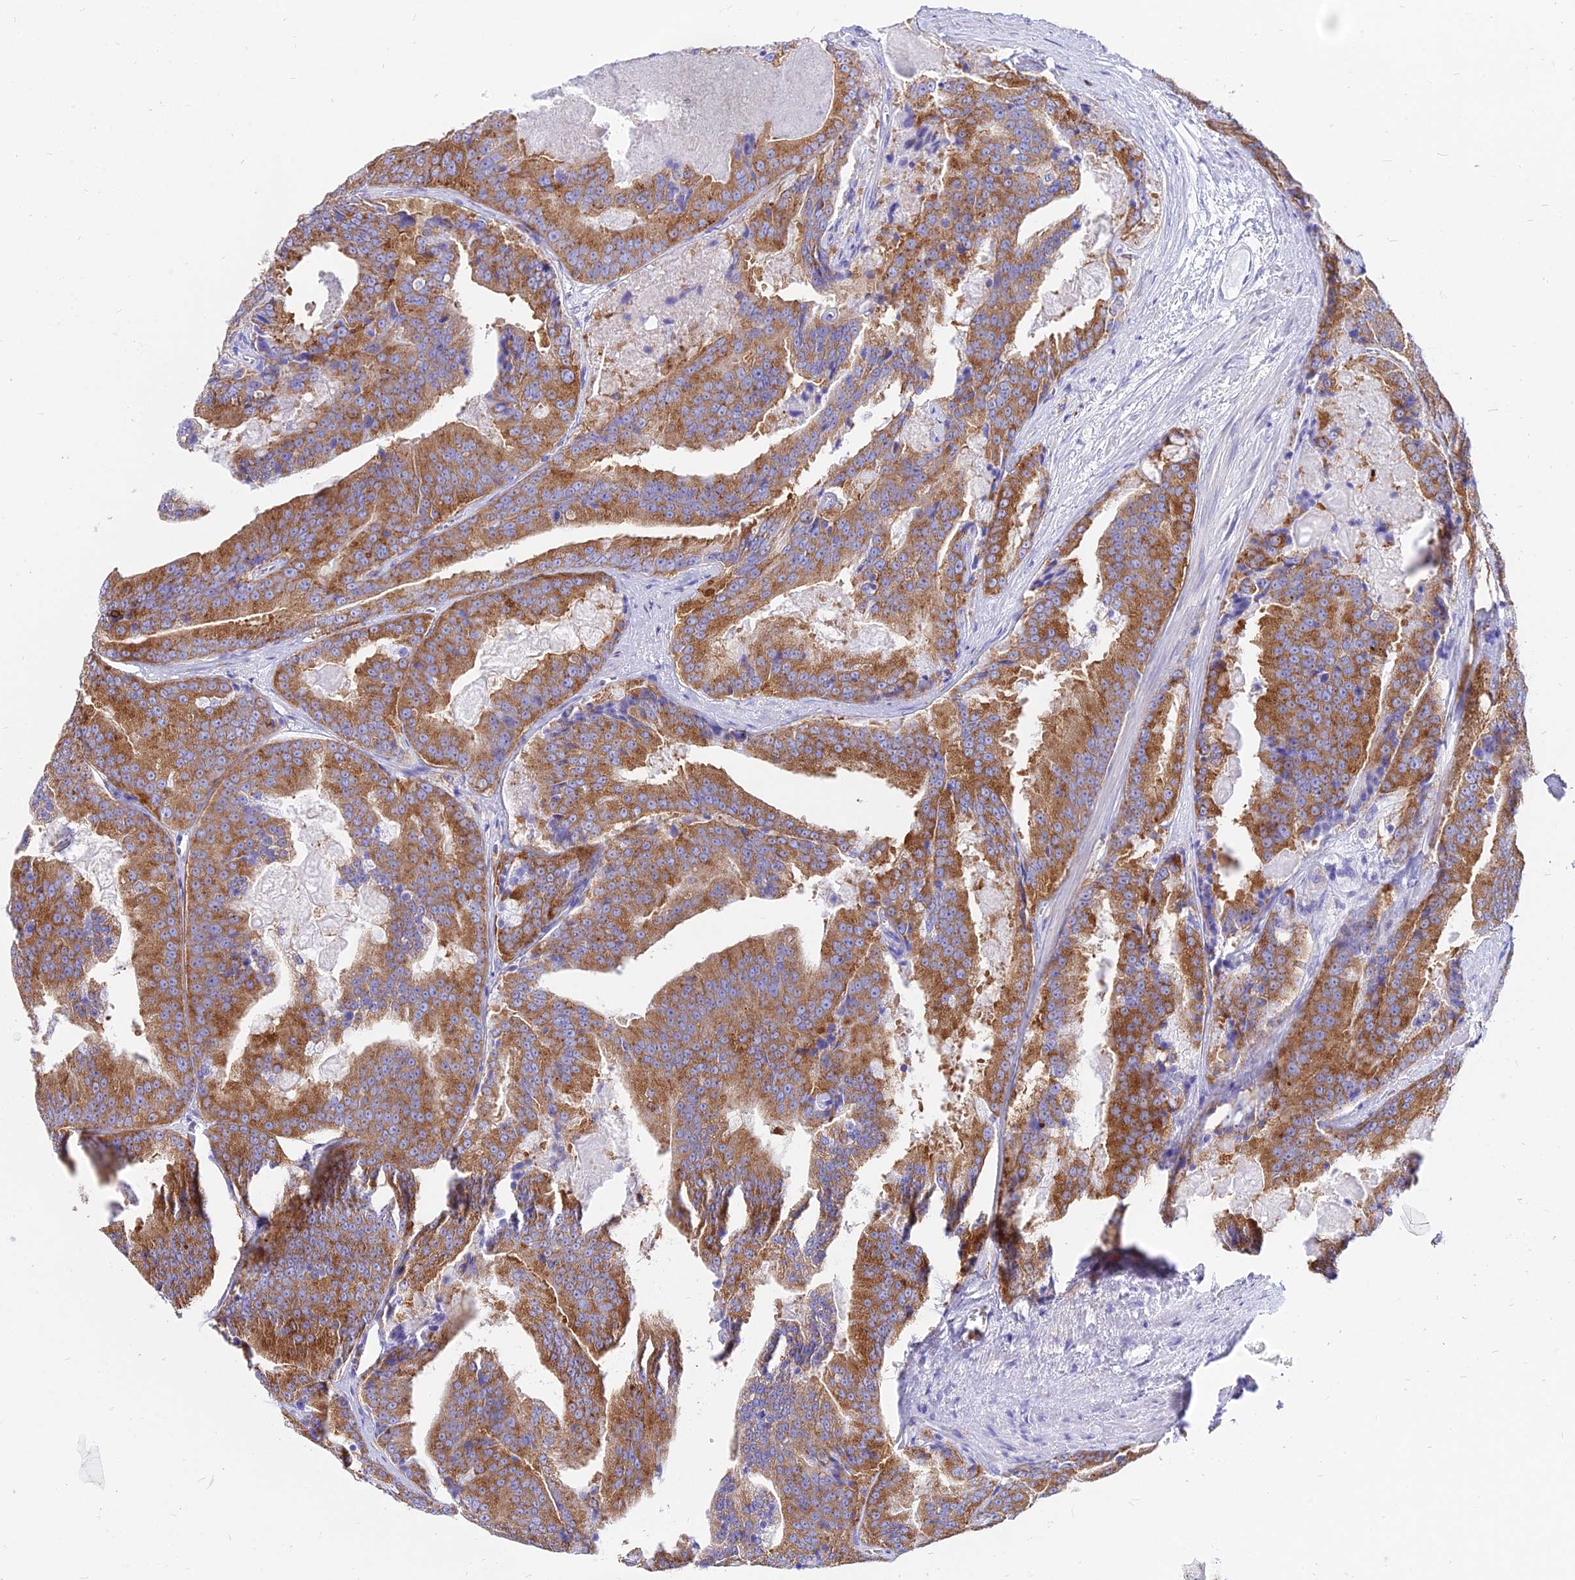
{"staining": {"intensity": "strong", "quantity": ">75%", "location": "cytoplasmic/membranous"}, "tissue": "prostate cancer", "cell_type": "Tumor cells", "image_type": "cancer", "snomed": [{"axis": "morphology", "description": "Adenocarcinoma, High grade"}, {"axis": "topography", "description": "Prostate"}], "caption": "This micrograph exhibits prostate high-grade adenocarcinoma stained with immunohistochemistry to label a protein in brown. The cytoplasmic/membranous of tumor cells show strong positivity for the protein. Nuclei are counter-stained blue.", "gene": "AGTRAP", "patient": {"sex": "male", "age": 61}}